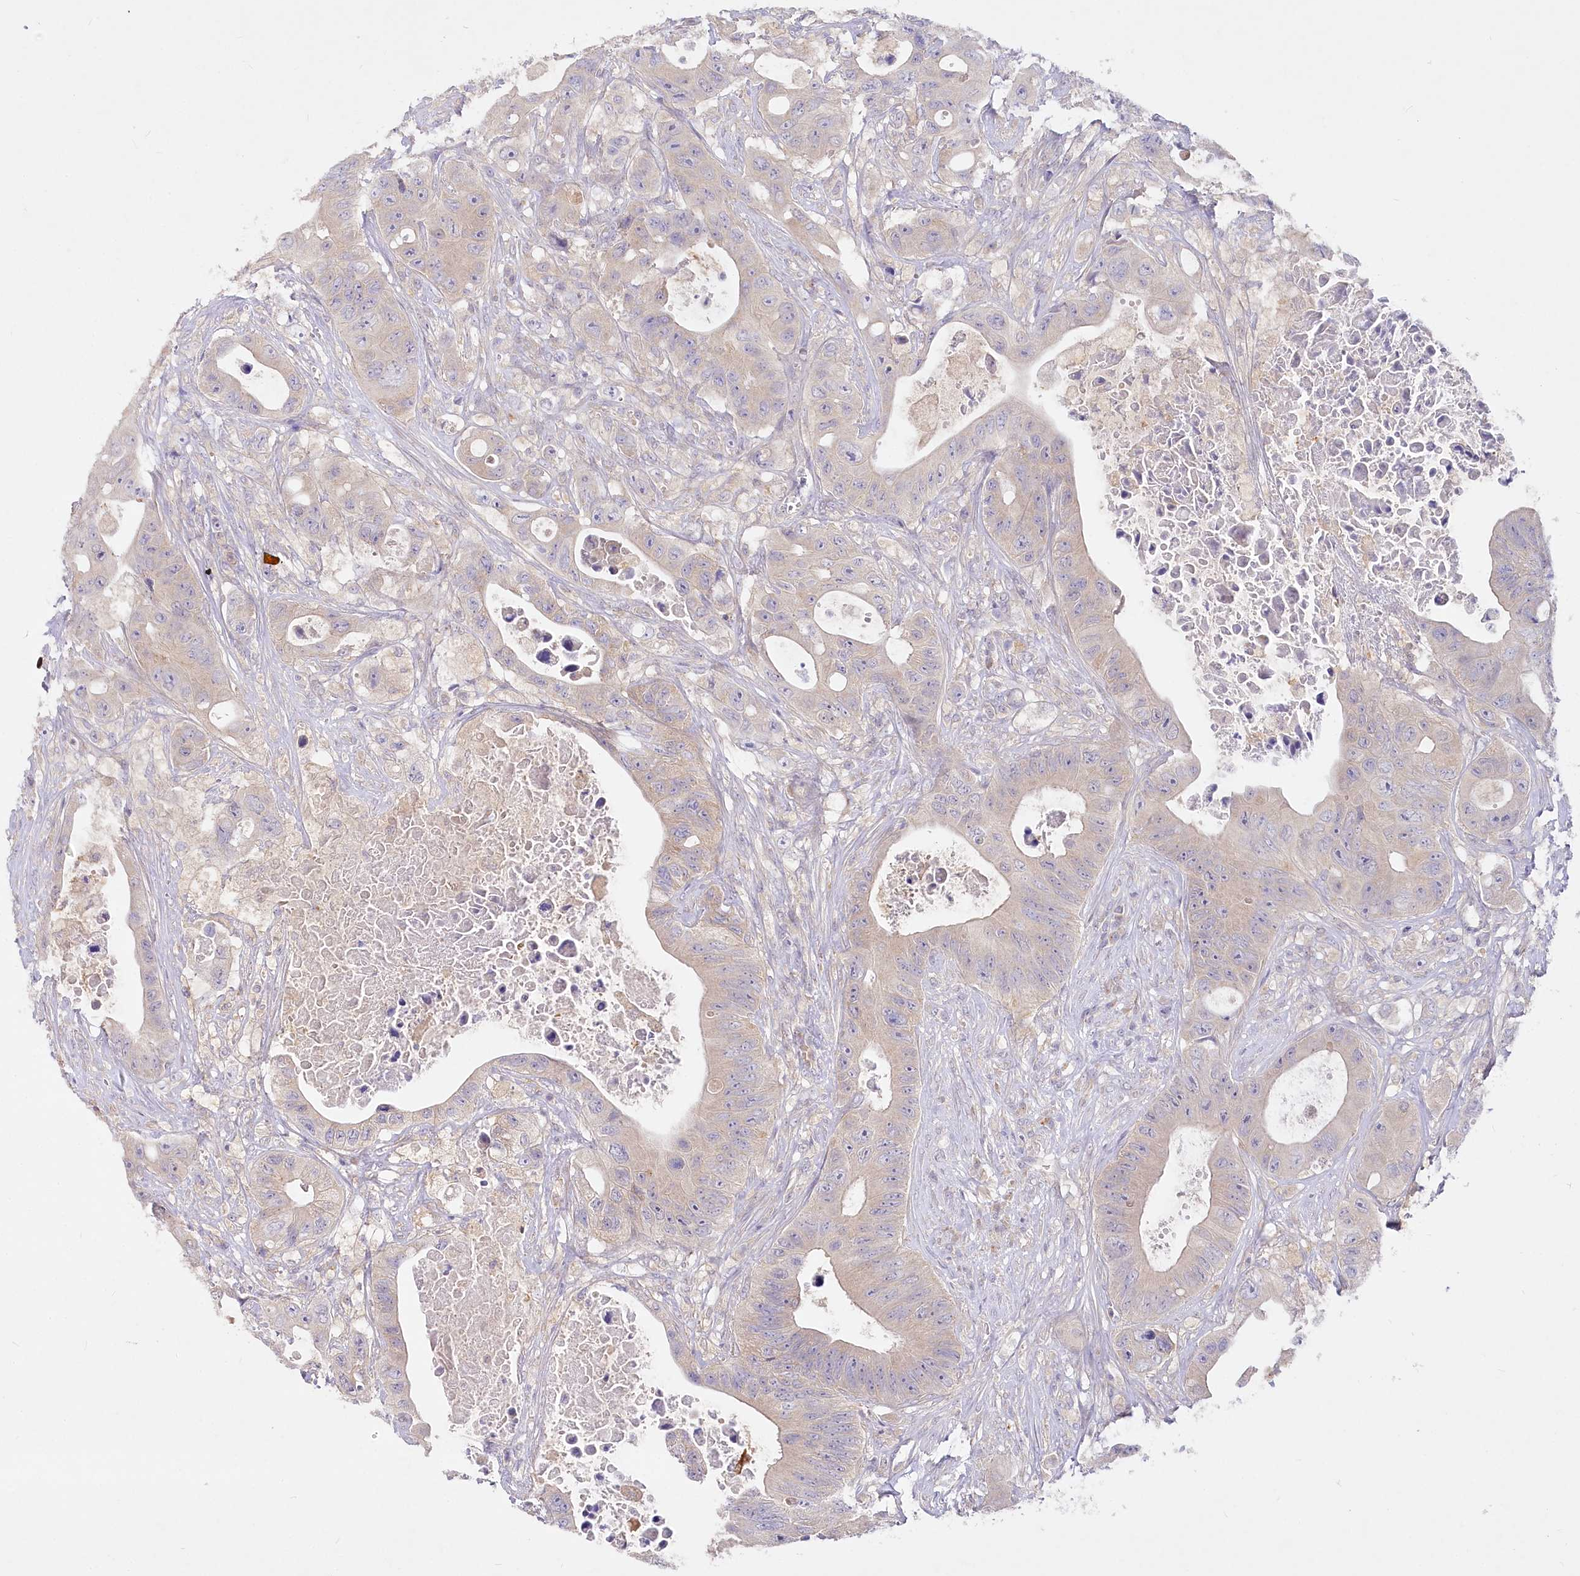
{"staining": {"intensity": "weak", "quantity": "25%-75%", "location": "cytoplasmic/membranous"}, "tissue": "colorectal cancer", "cell_type": "Tumor cells", "image_type": "cancer", "snomed": [{"axis": "morphology", "description": "Adenocarcinoma, NOS"}, {"axis": "topography", "description": "Colon"}], "caption": "A micrograph of human adenocarcinoma (colorectal) stained for a protein reveals weak cytoplasmic/membranous brown staining in tumor cells. (DAB IHC, brown staining for protein, blue staining for nuclei).", "gene": "EFHC2", "patient": {"sex": "female", "age": 46}}